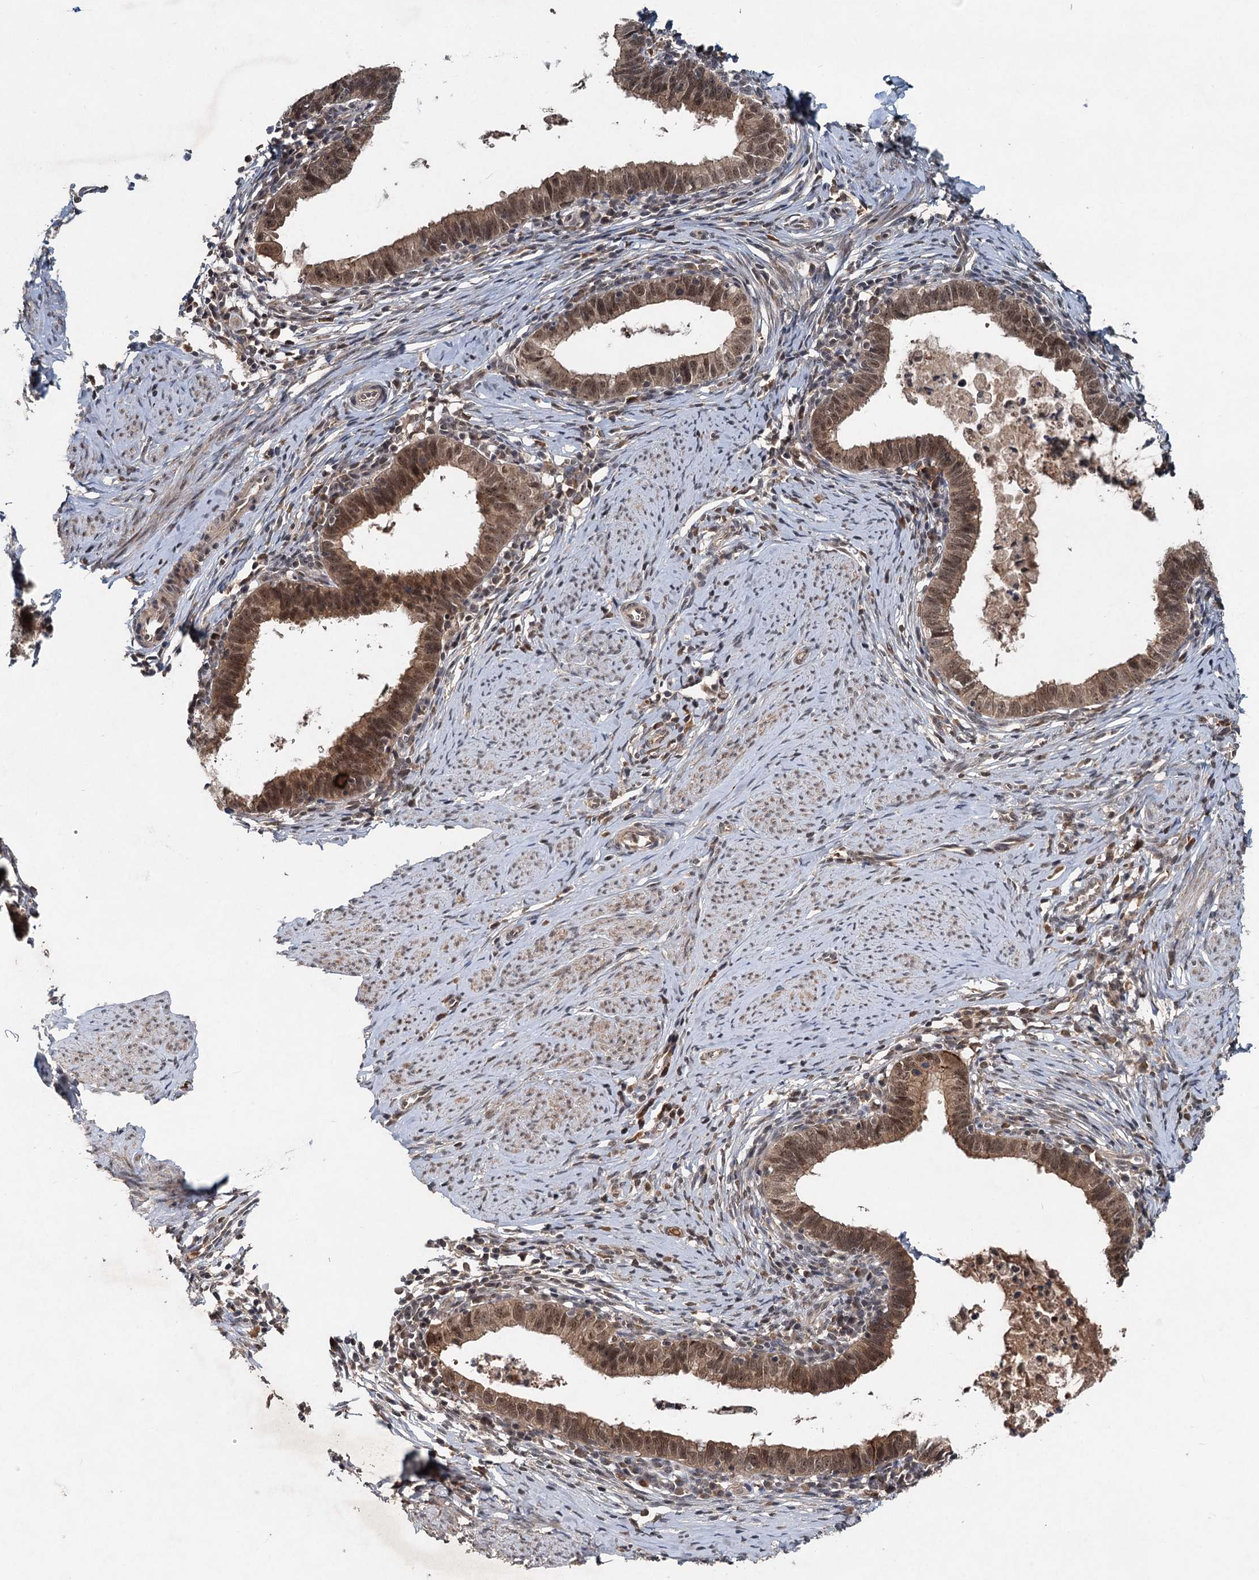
{"staining": {"intensity": "moderate", "quantity": ">75%", "location": "cytoplasmic/membranous,nuclear"}, "tissue": "cervical cancer", "cell_type": "Tumor cells", "image_type": "cancer", "snomed": [{"axis": "morphology", "description": "Adenocarcinoma, NOS"}, {"axis": "topography", "description": "Cervix"}], "caption": "Moderate cytoplasmic/membranous and nuclear positivity for a protein is identified in about >75% of tumor cells of adenocarcinoma (cervical) using IHC.", "gene": "RITA1", "patient": {"sex": "female", "age": 36}}